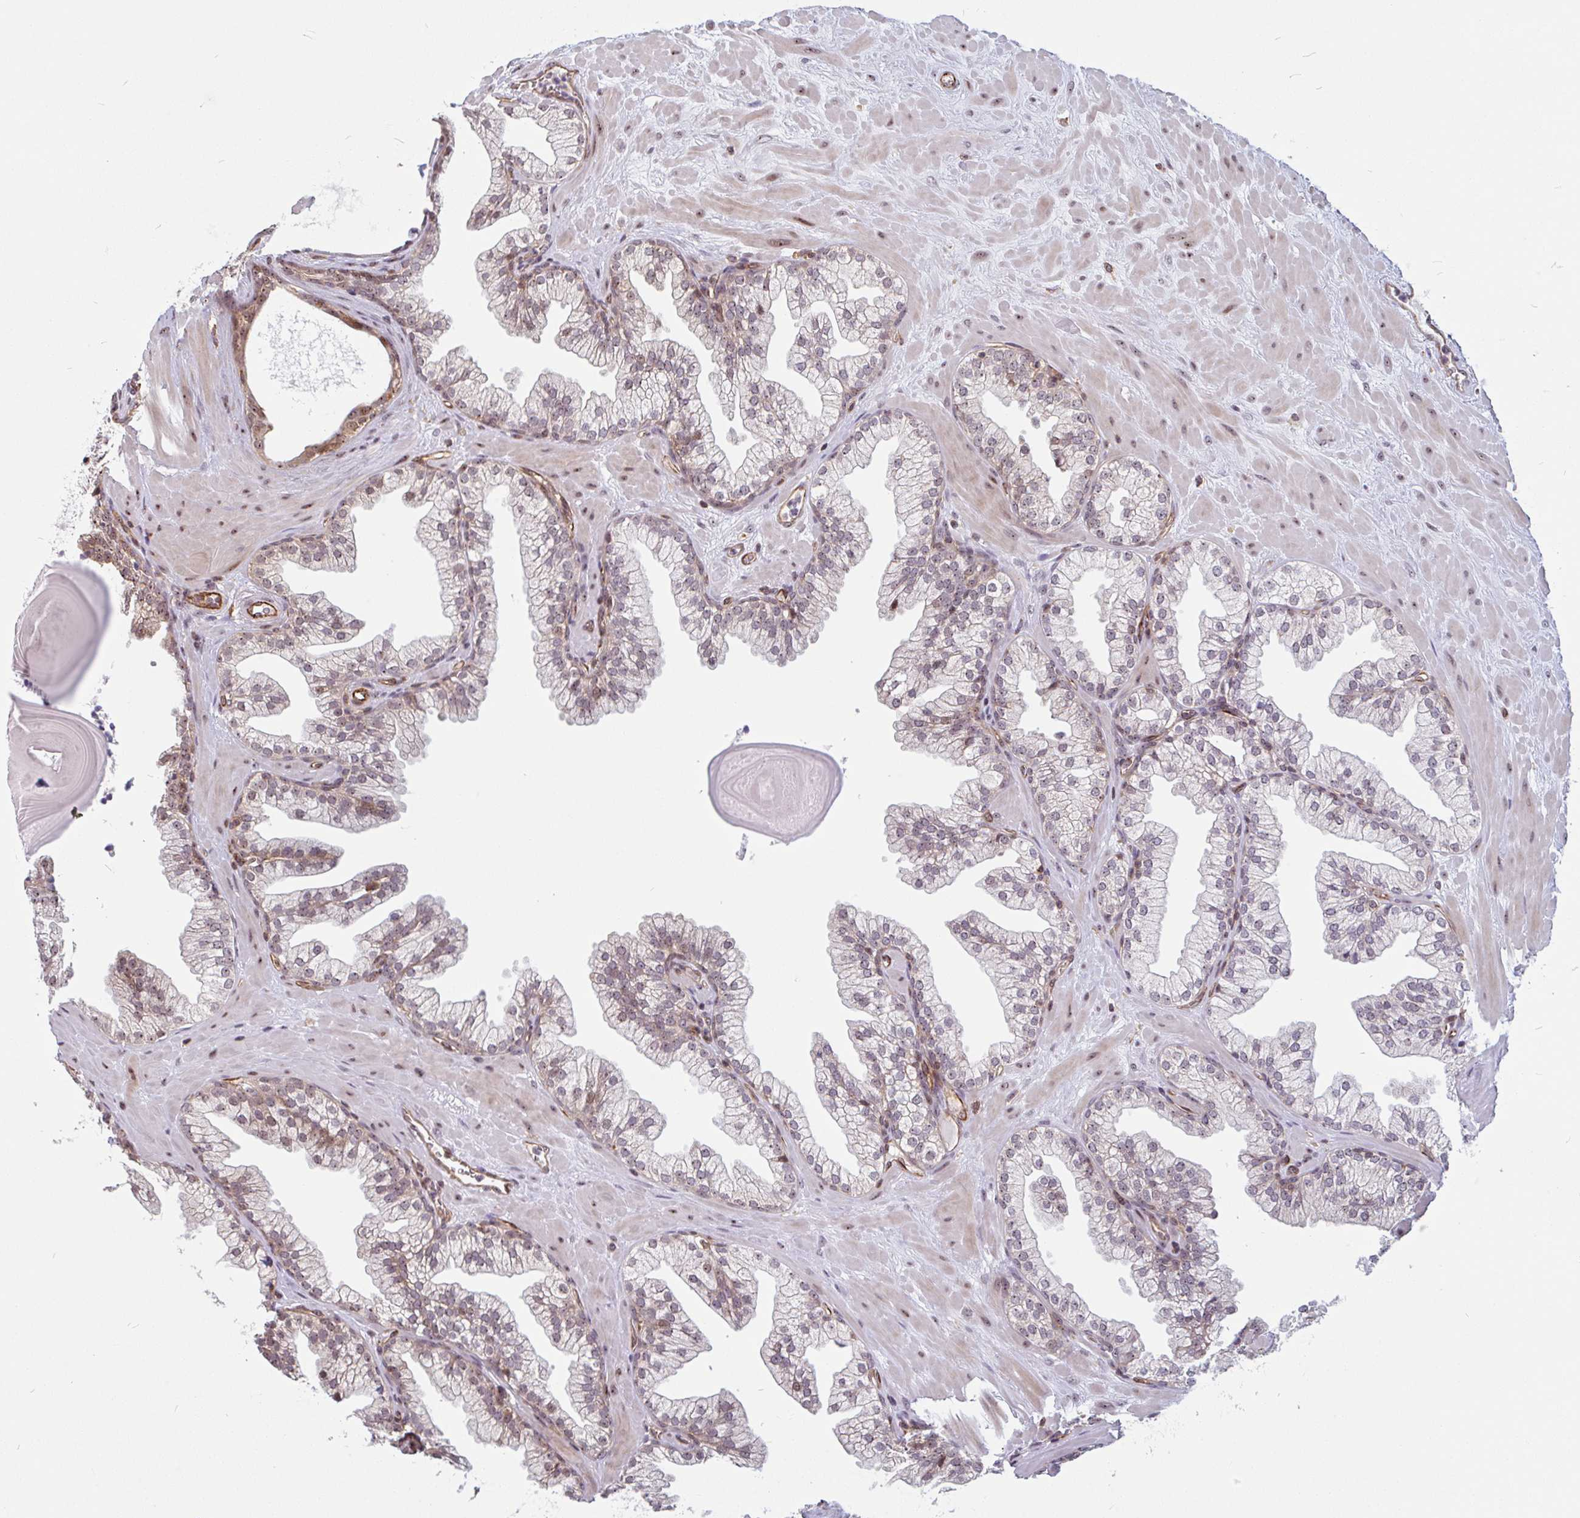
{"staining": {"intensity": "moderate", "quantity": "<25%", "location": "cytoplasmic/membranous"}, "tissue": "prostate", "cell_type": "Glandular cells", "image_type": "normal", "snomed": [{"axis": "morphology", "description": "Normal tissue, NOS"}, {"axis": "topography", "description": "Prostate"}, {"axis": "topography", "description": "Peripheral nerve tissue"}], "caption": "Brown immunohistochemical staining in benign prostate exhibits moderate cytoplasmic/membranous positivity in about <25% of glandular cells.", "gene": "ZNF689", "patient": {"sex": "male", "age": 61}}